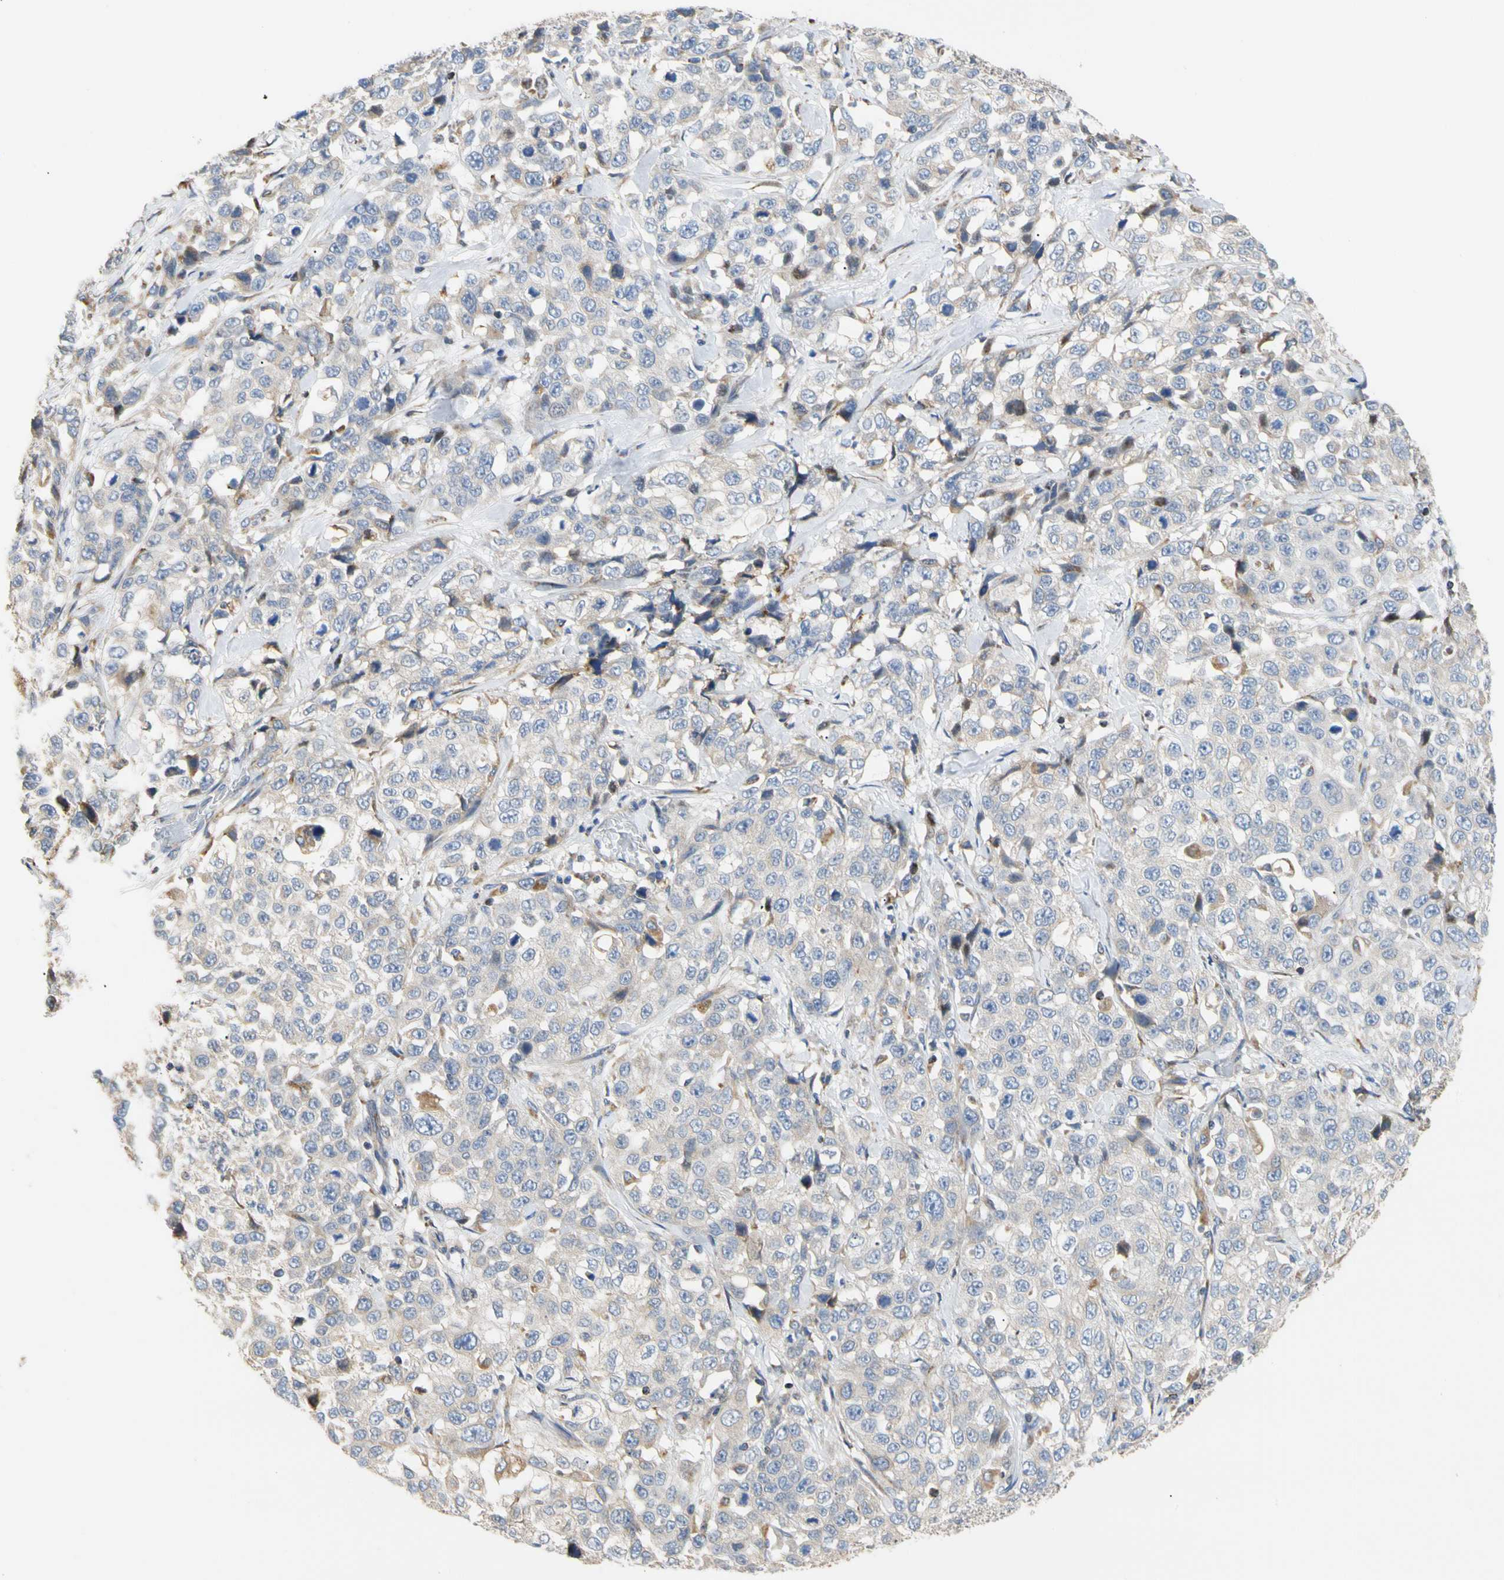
{"staining": {"intensity": "negative", "quantity": "none", "location": "none"}, "tissue": "stomach cancer", "cell_type": "Tumor cells", "image_type": "cancer", "snomed": [{"axis": "morphology", "description": "Normal tissue, NOS"}, {"axis": "morphology", "description": "Adenocarcinoma, NOS"}, {"axis": "topography", "description": "Stomach"}], "caption": "An immunohistochemistry histopathology image of stomach adenocarcinoma is shown. There is no staining in tumor cells of stomach adenocarcinoma. (DAB IHC visualized using brightfield microscopy, high magnification).", "gene": "PLGRKT", "patient": {"sex": "male", "age": 48}}